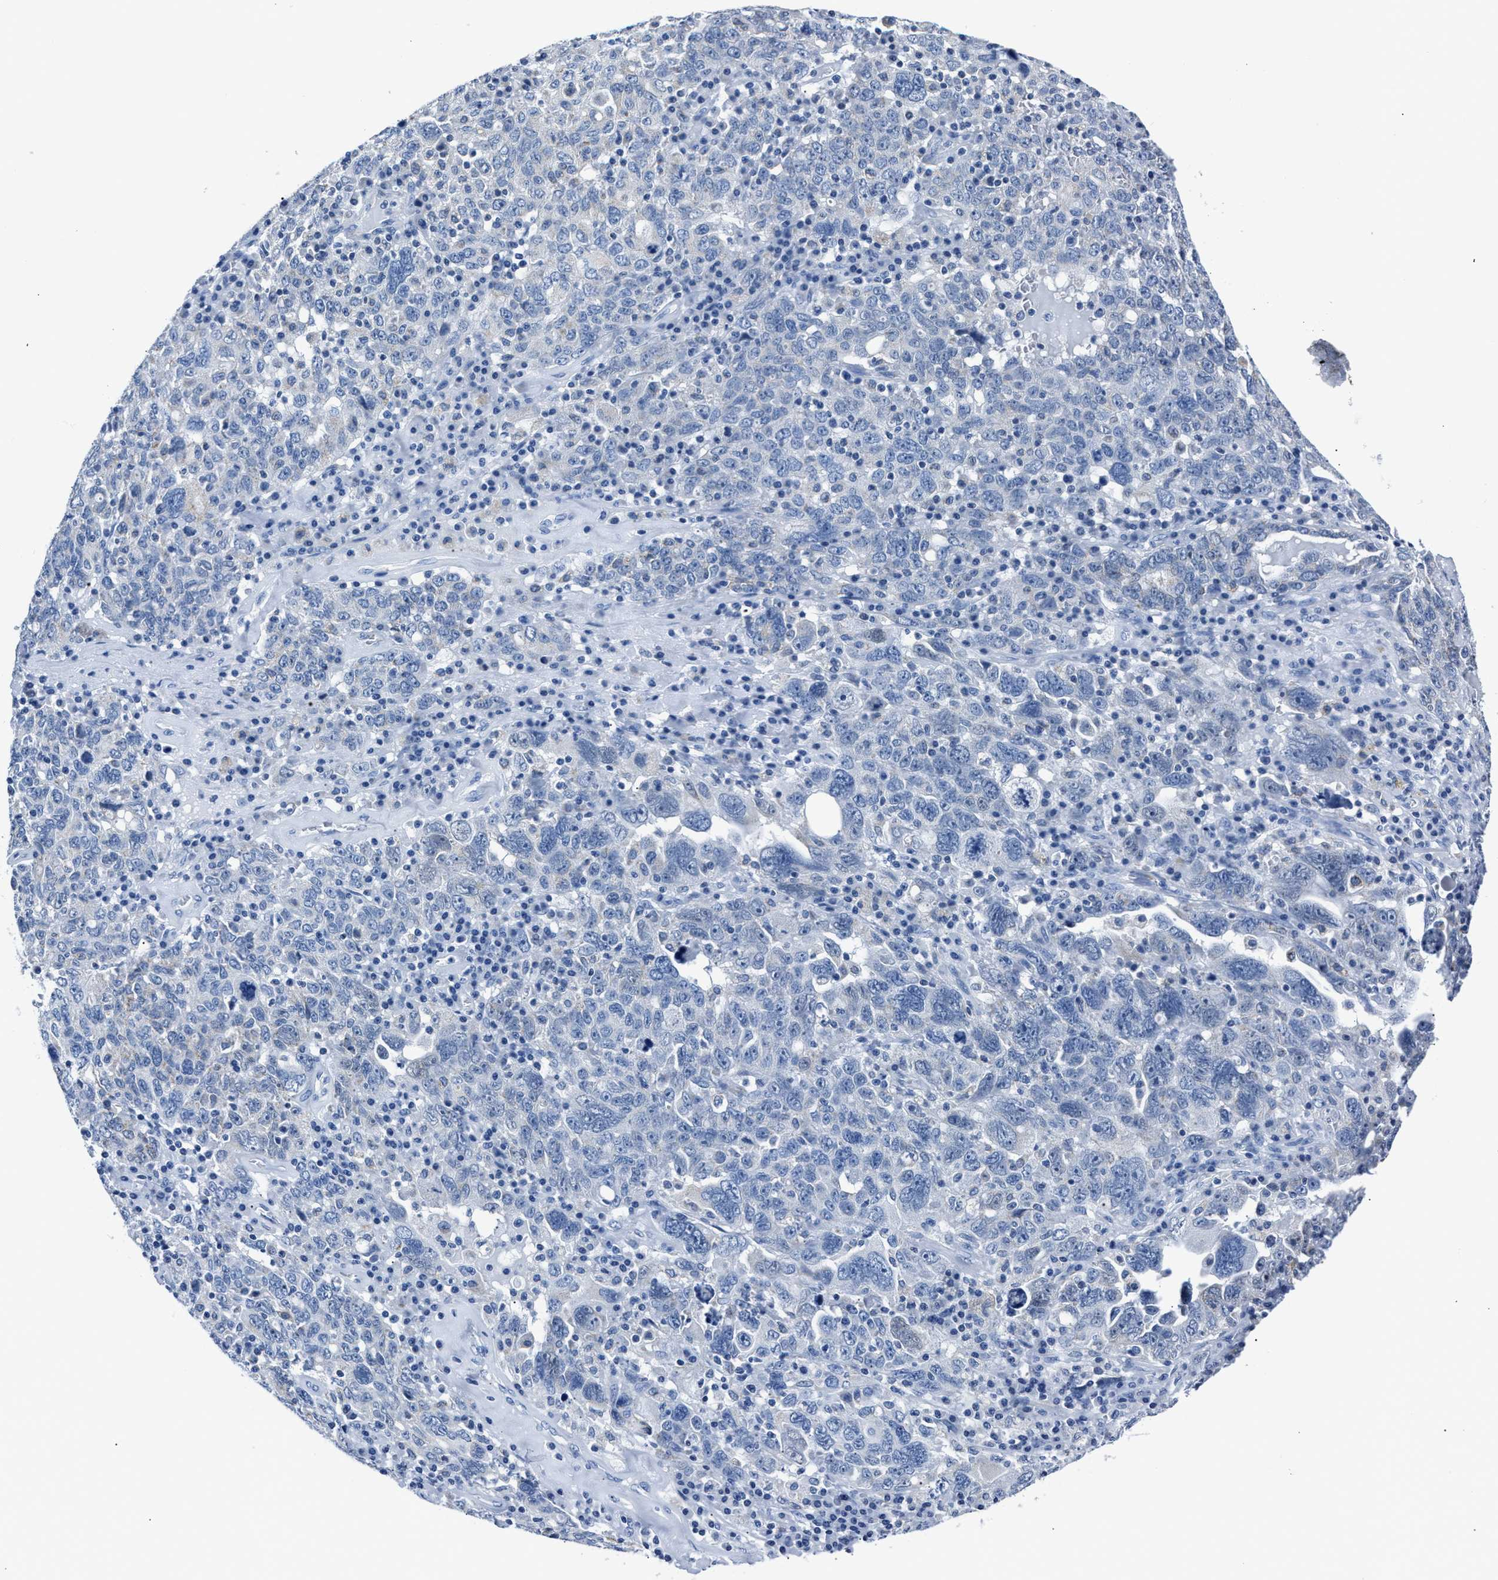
{"staining": {"intensity": "negative", "quantity": "none", "location": "none"}, "tissue": "ovarian cancer", "cell_type": "Tumor cells", "image_type": "cancer", "snomed": [{"axis": "morphology", "description": "Carcinoma, endometroid"}, {"axis": "topography", "description": "Ovary"}], "caption": "Immunohistochemical staining of ovarian cancer (endometroid carcinoma) displays no significant expression in tumor cells.", "gene": "AMACR", "patient": {"sex": "female", "age": 62}}